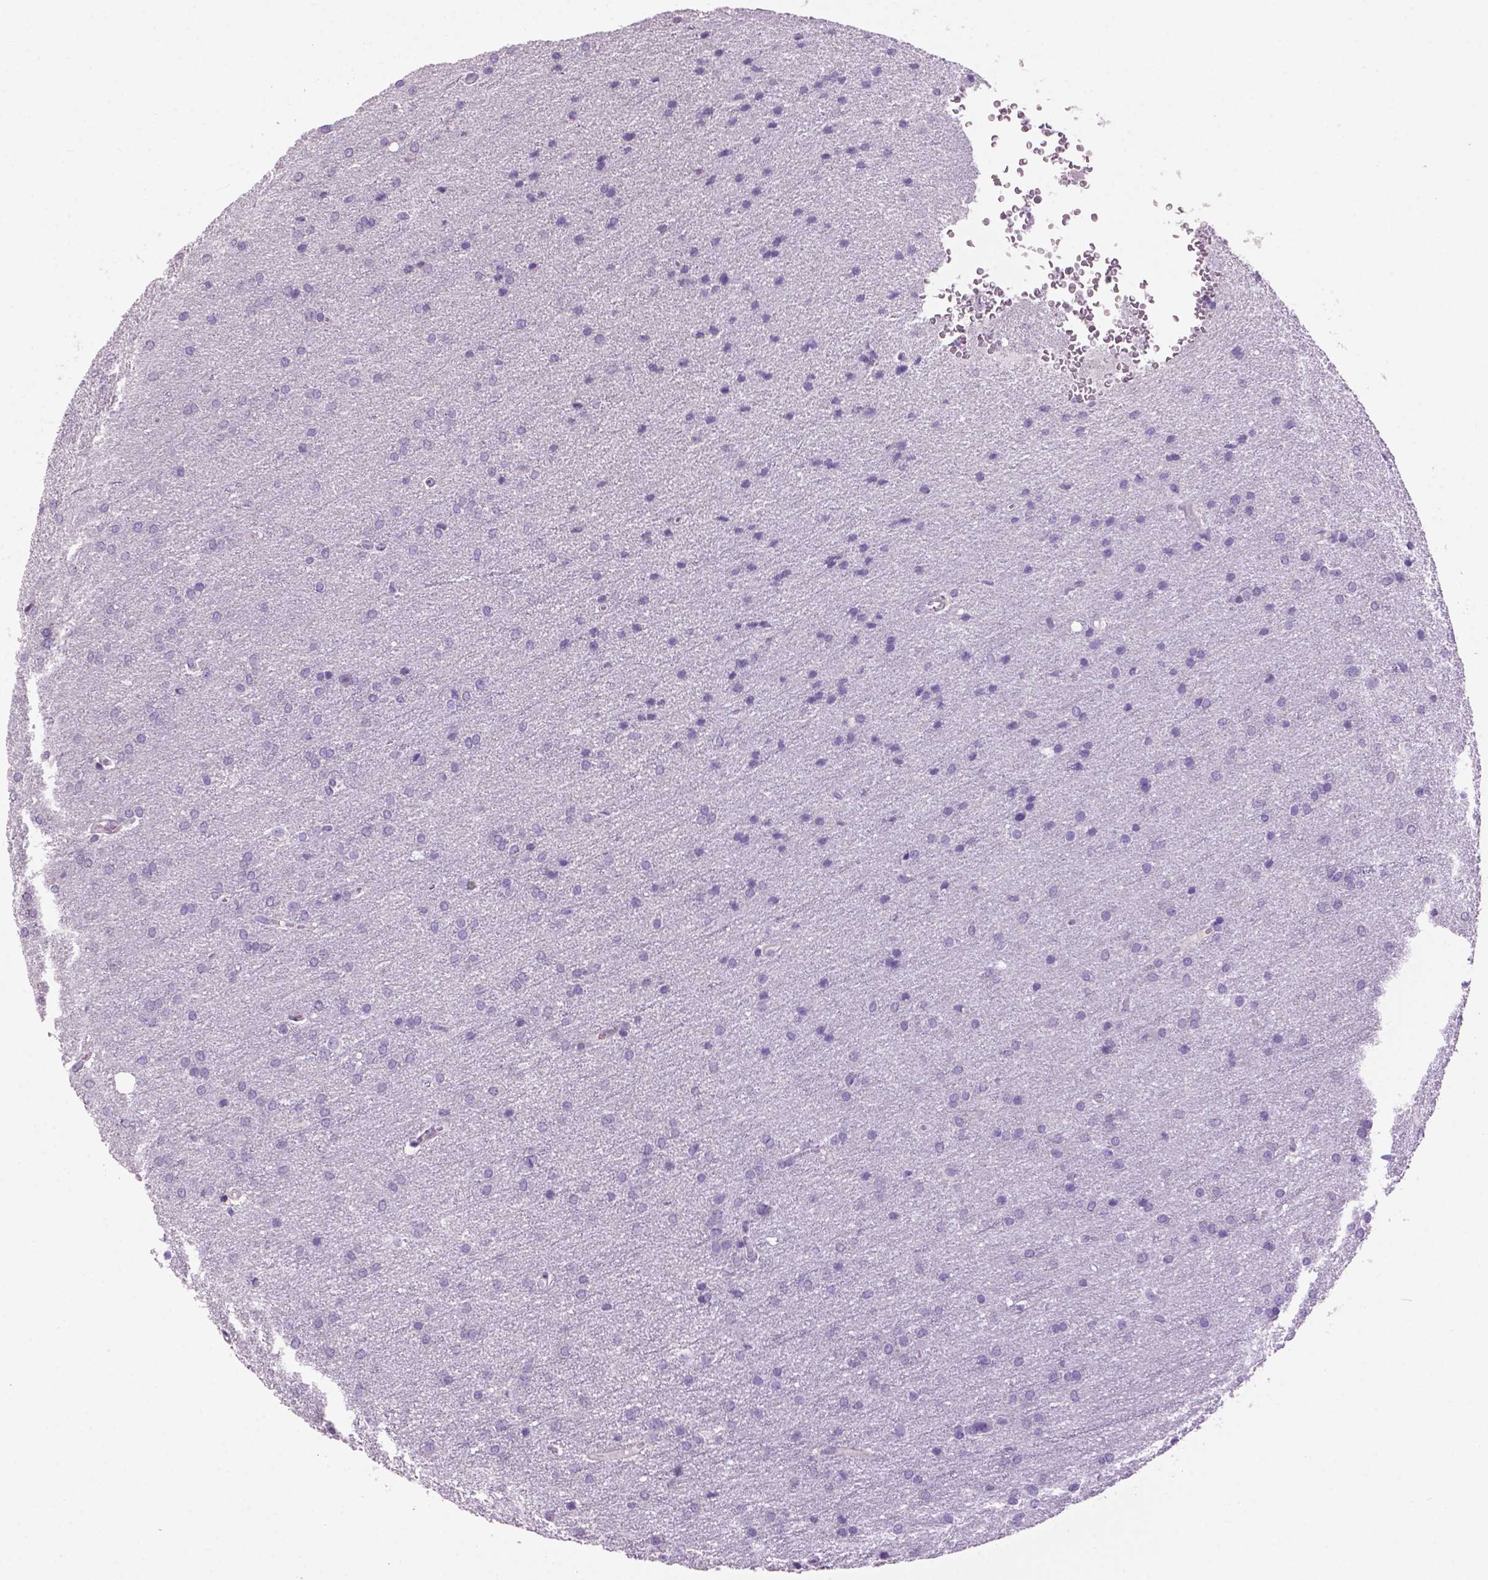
{"staining": {"intensity": "negative", "quantity": "none", "location": "none"}, "tissue": "glioma", "cell_type": "Tumor cells", "image_type": "cancer", "snomed": [{"axis": "morphology", "description": "Glioma, malignant, Low grade"}, {"axis": "topography", "description": "Brain"}], "caption": "There is no significant positivity in tumor cells of glioma. Nuclei are stained in blue.", "gene": "CRYBA4", "patient": {"sex": "female", "age": 32}}